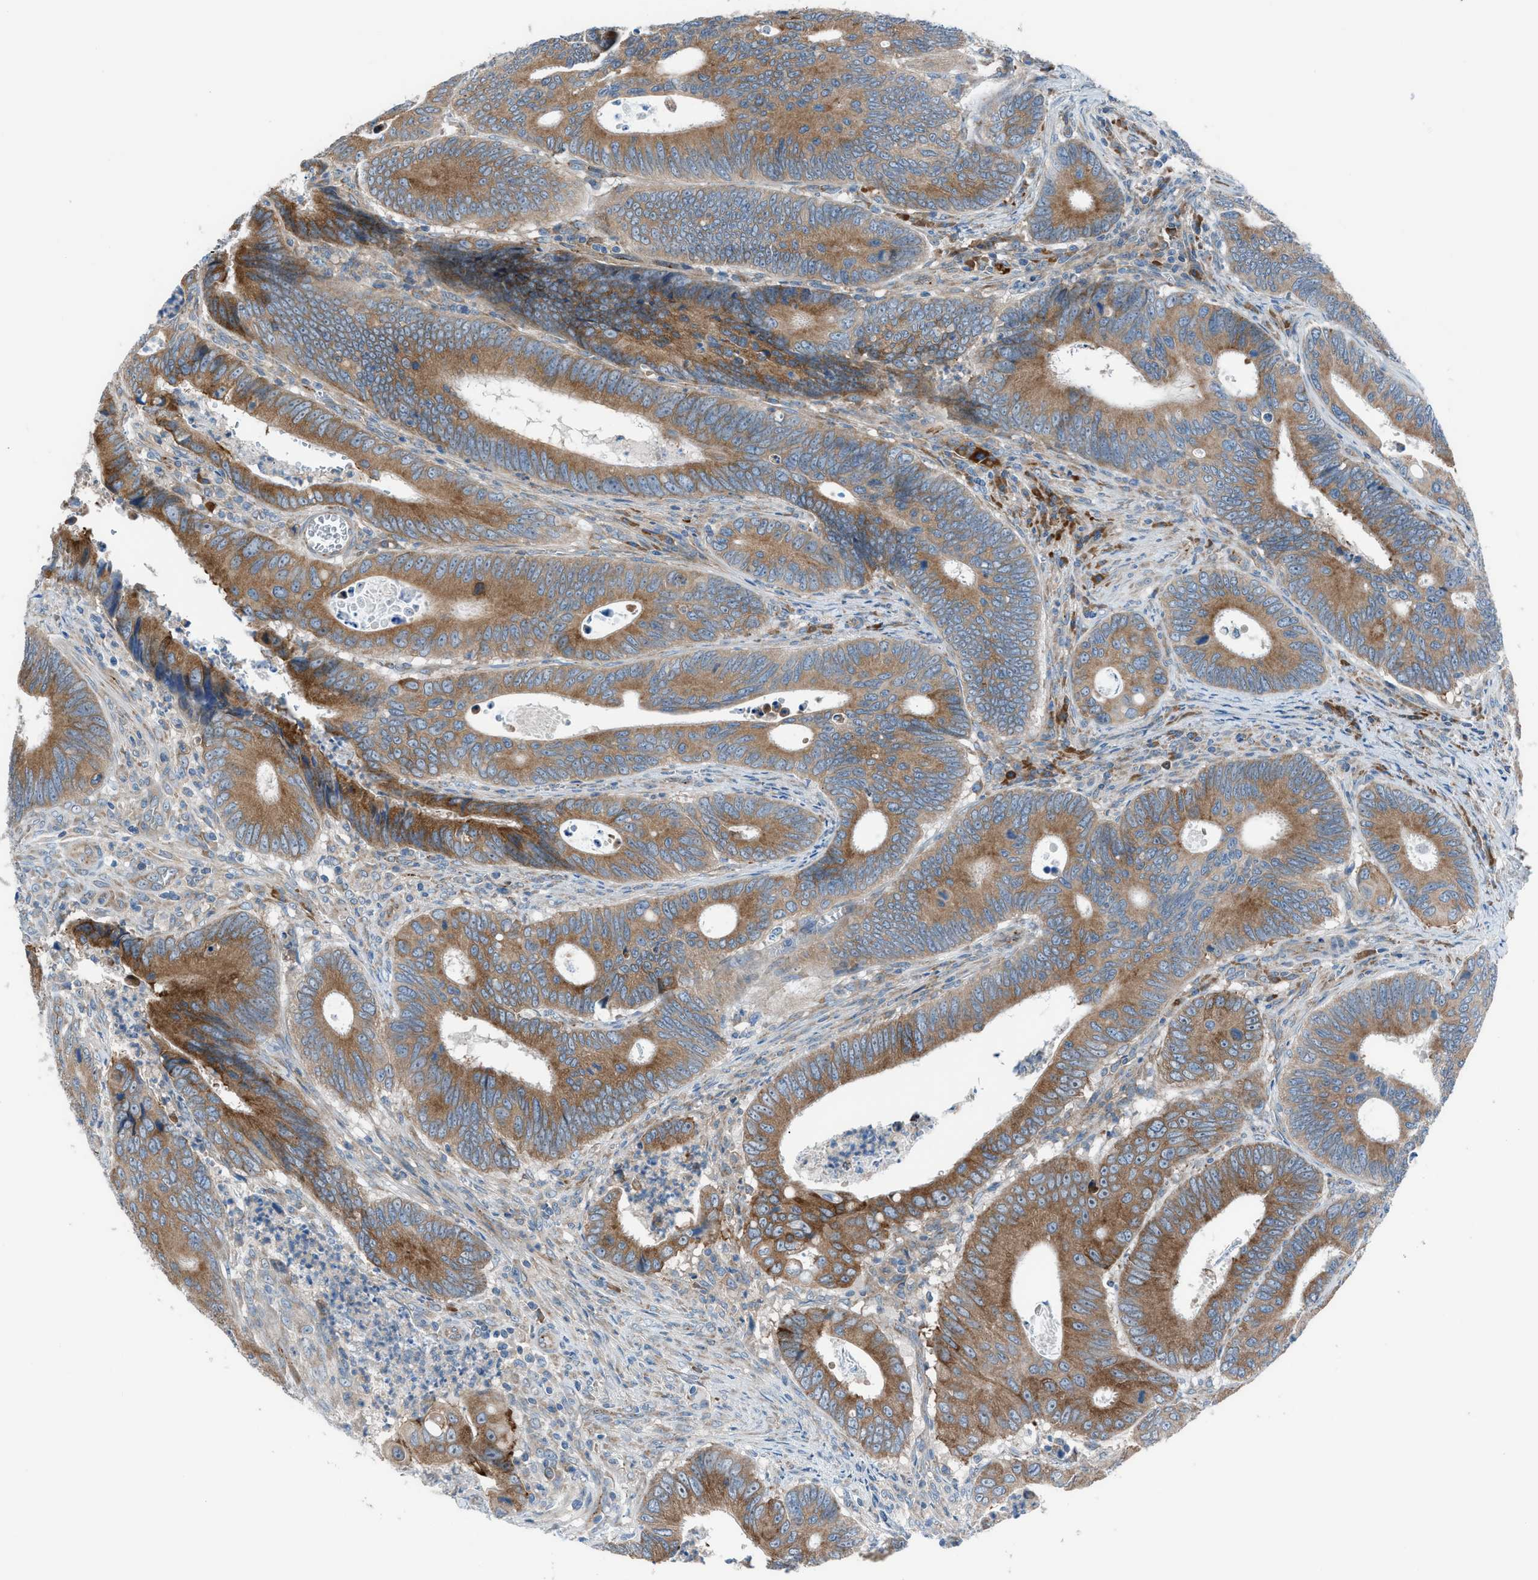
{"staining": {"intensity": "moderate", "quantity": ">75%", "location": "cytoplasmic/membranous"}, "tissue": "colorectal cancer", "cell_type": "Tumor cells", "image_type": "cancer", "snomed": [{"axis": "morphology", "description": "Inflammation, NOS"}, {"axis": "morphology", "description": "Adenocarcinoma, NOS"}, {"axis": "topography", "description": "Colon"}], "caption": "This micrograph reveals immunohistochemistry (IHC) staining of adenocarcinoma (colorectal), with medium moderate cytoplasmic/membranous expression in approximately >75% of tumor cells.", "gene": "HEG1", "patient": {"sex": "male", "age": 72}}